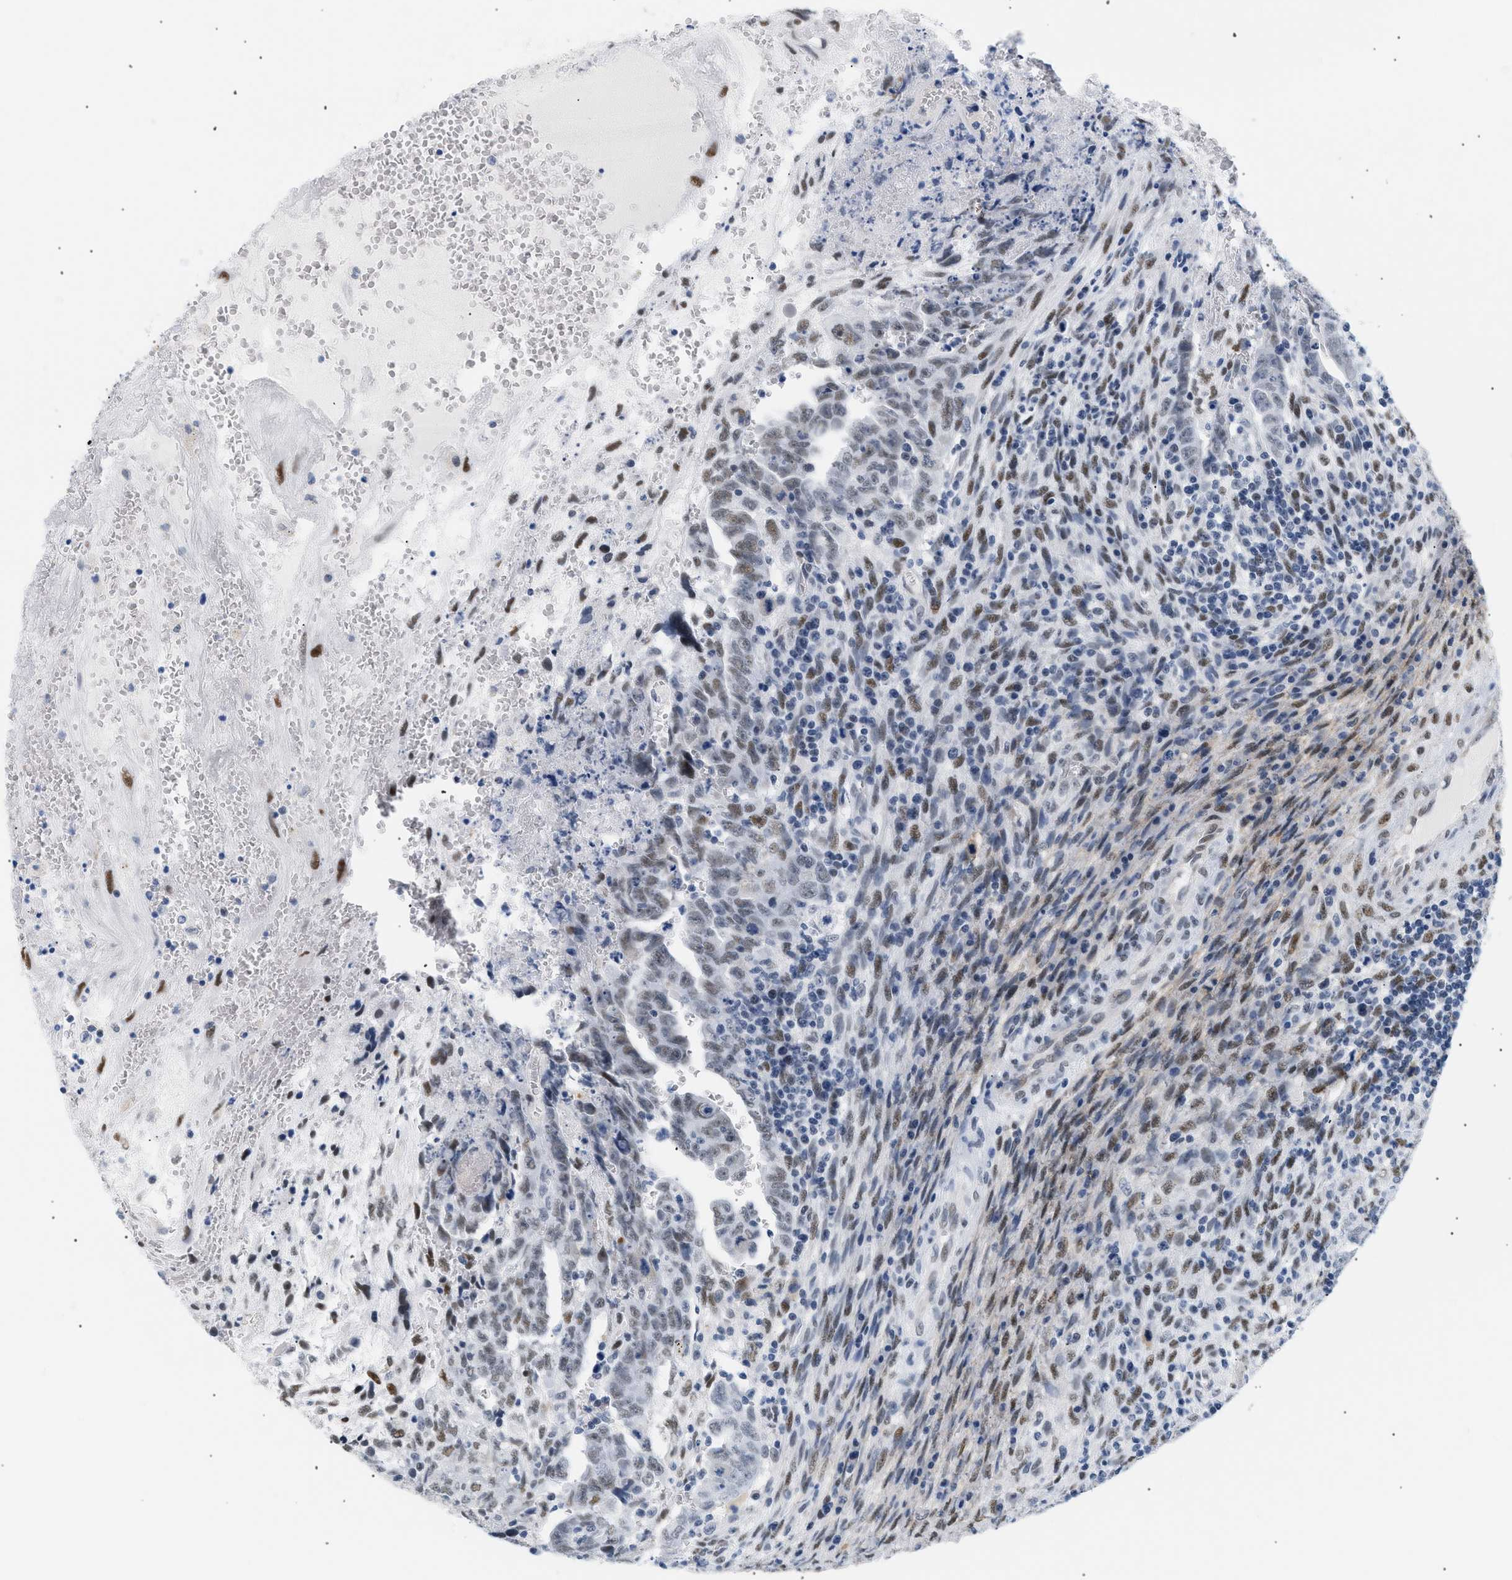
{"staining": {"intensity": "weak", "quantity": "25%-75%", "location": "nuclear"}, "tissue": "testis cancer", "cell_type": "Tumor cells", "image_type": "cancer", "snomed": [{"axis": "morphology", "description": "Carcinoma, Embryonal, NOS"}, {"axis": "topography", "description": "Testis"}], "caption": "Brown immunohistochemical staining in embryonal carcinoma (testis) demonstrates weak nuclear expression in about 25%-75% of tumor cells.", "gene": "ELN", "patient": {"sex": "male", "age": 28}}